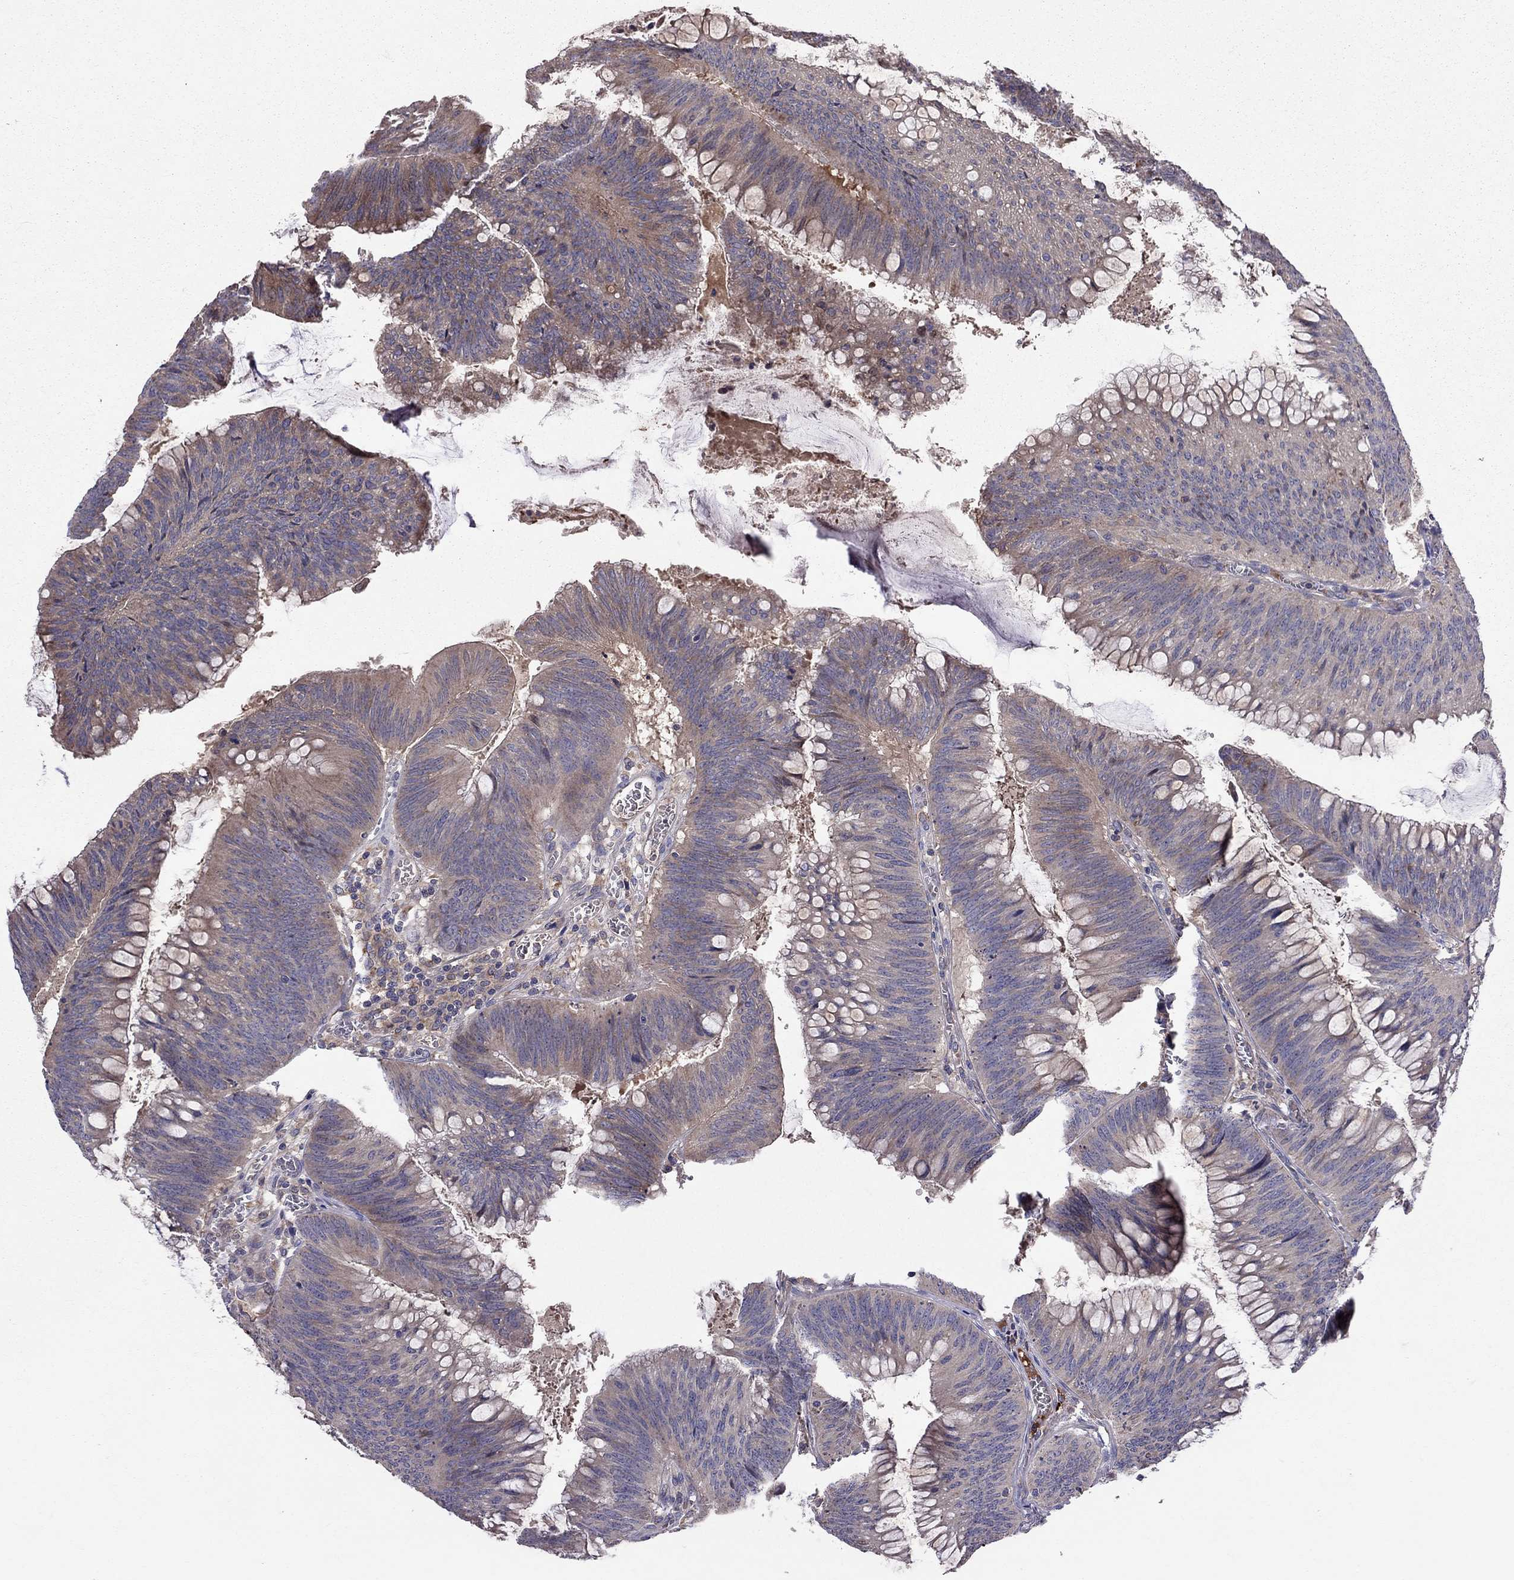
{"staining": {"intensity": "moderate", "quantity": "<25%", "location": "cytoplasmic/membranous"}, "tissue": "colorectal cancer", "cell_type": "Tumor cells", "image_type": "cancer", "snomed": [{"axis": "morphology", "description": "Adenocarcinoma, NOS"}, {"axis": "topography", "description": "Rectum"}], "caption": "A micrograph showing moderate cytoplasmic/membranous positivity in about <25% of tumor cells in colorectal cancer (adenocarcinoma), as visualized by brown immunohistochemical staining.", "gene": "PIK3CG", "patient": {"sex": "female", "age": 72}}